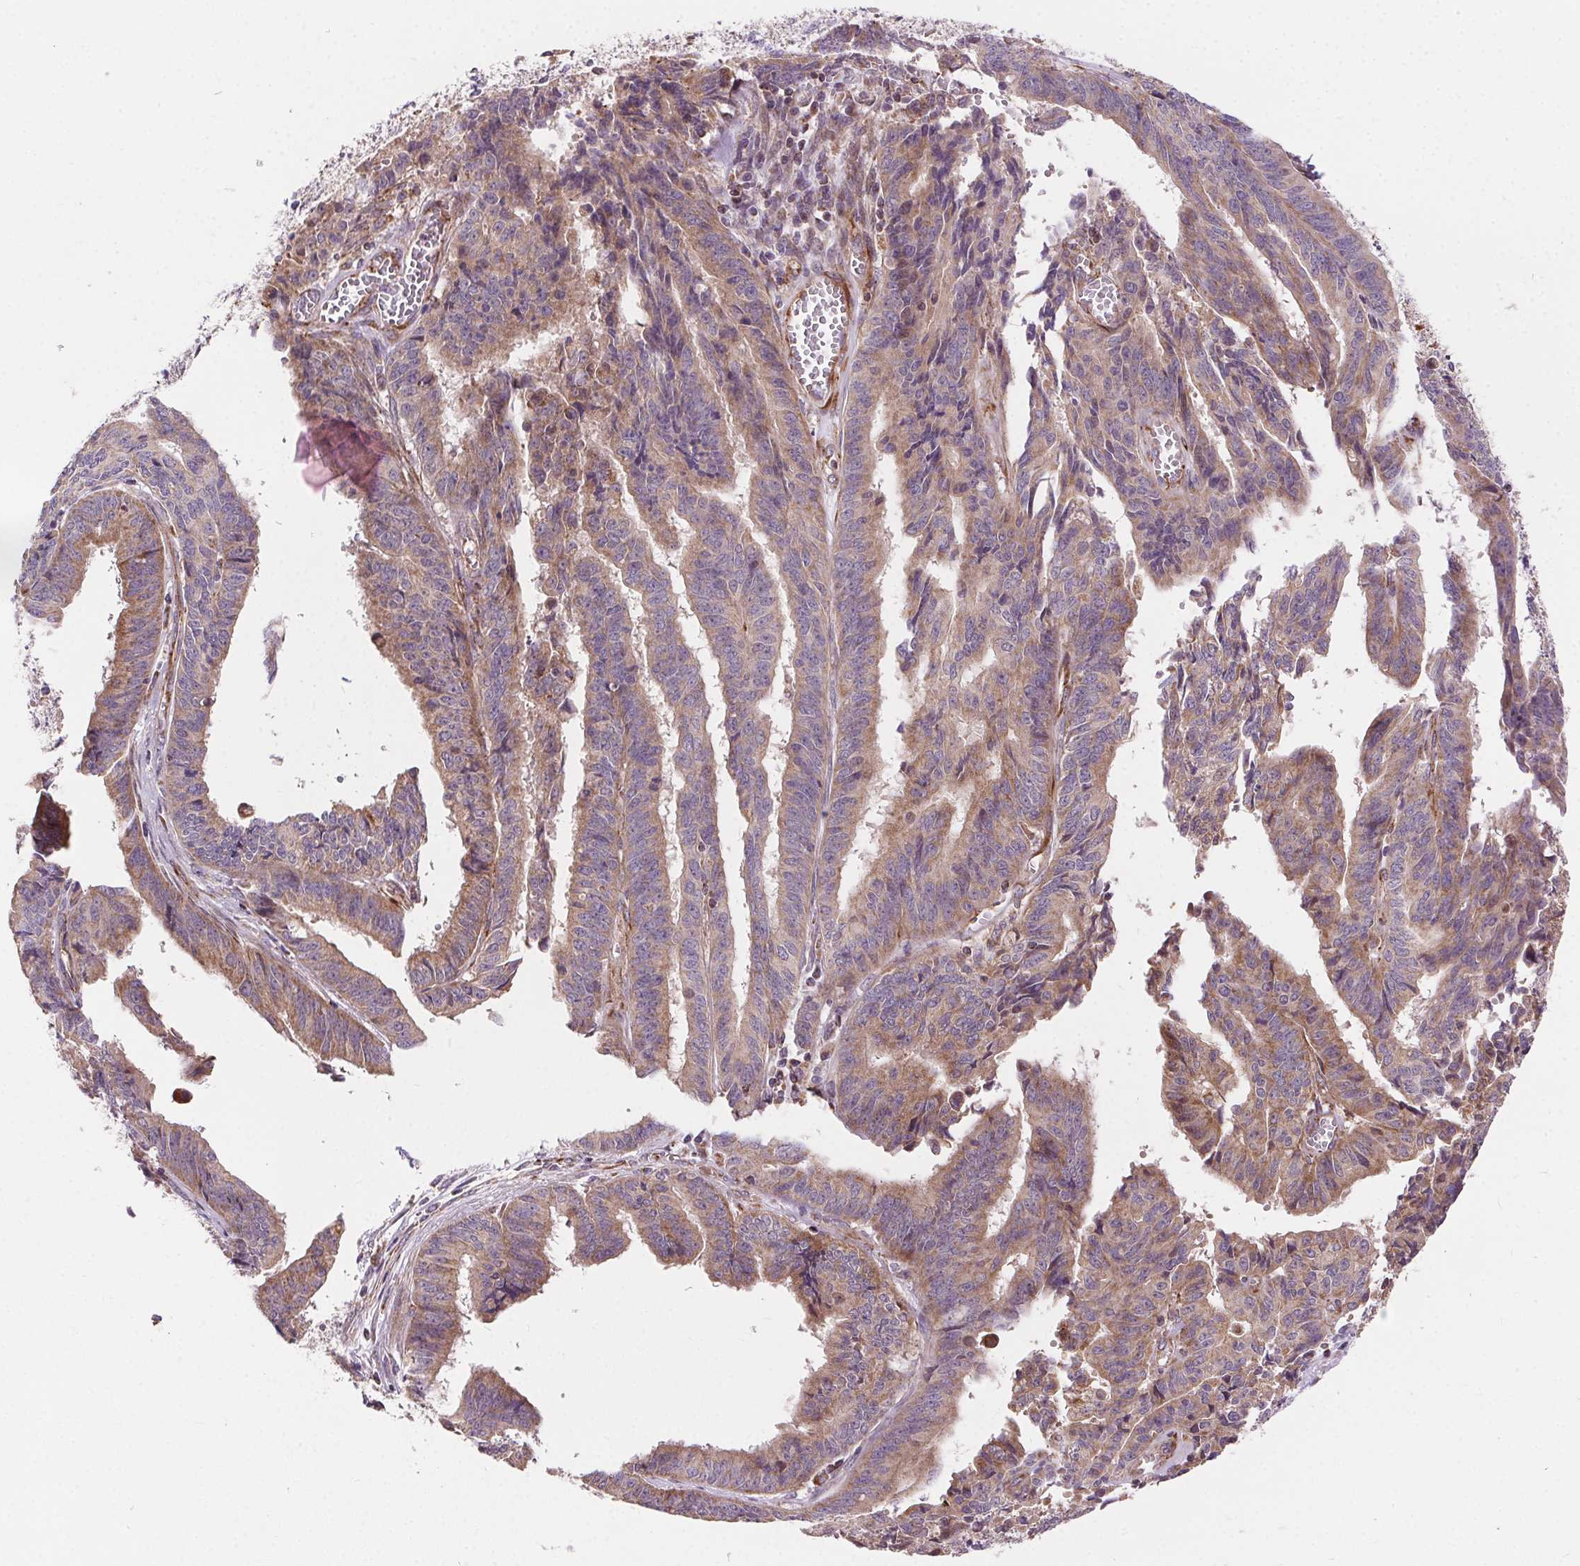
{"staining": {"intensity": "weak", "quantity": ">75%", "location": "cytoplasmic/membranous"}, "tissue": "endometrial cancer", "cell_type": "Tumor cells", "image_type": "cancer", "snomed": [{"axis": "morphology", "description": "Adenocarcinoma, NOS"}, {"axis": "topography", "description": "Endometrium"}], "caption": "Immunohistochemical staining of human endometrial cancer displays low levels of weak cytoplasmic/membranous protein staining in approximately >75% of tumor cells.", "gene": "GOLT1B", "patient": {"sex": "female", "age": 65}}